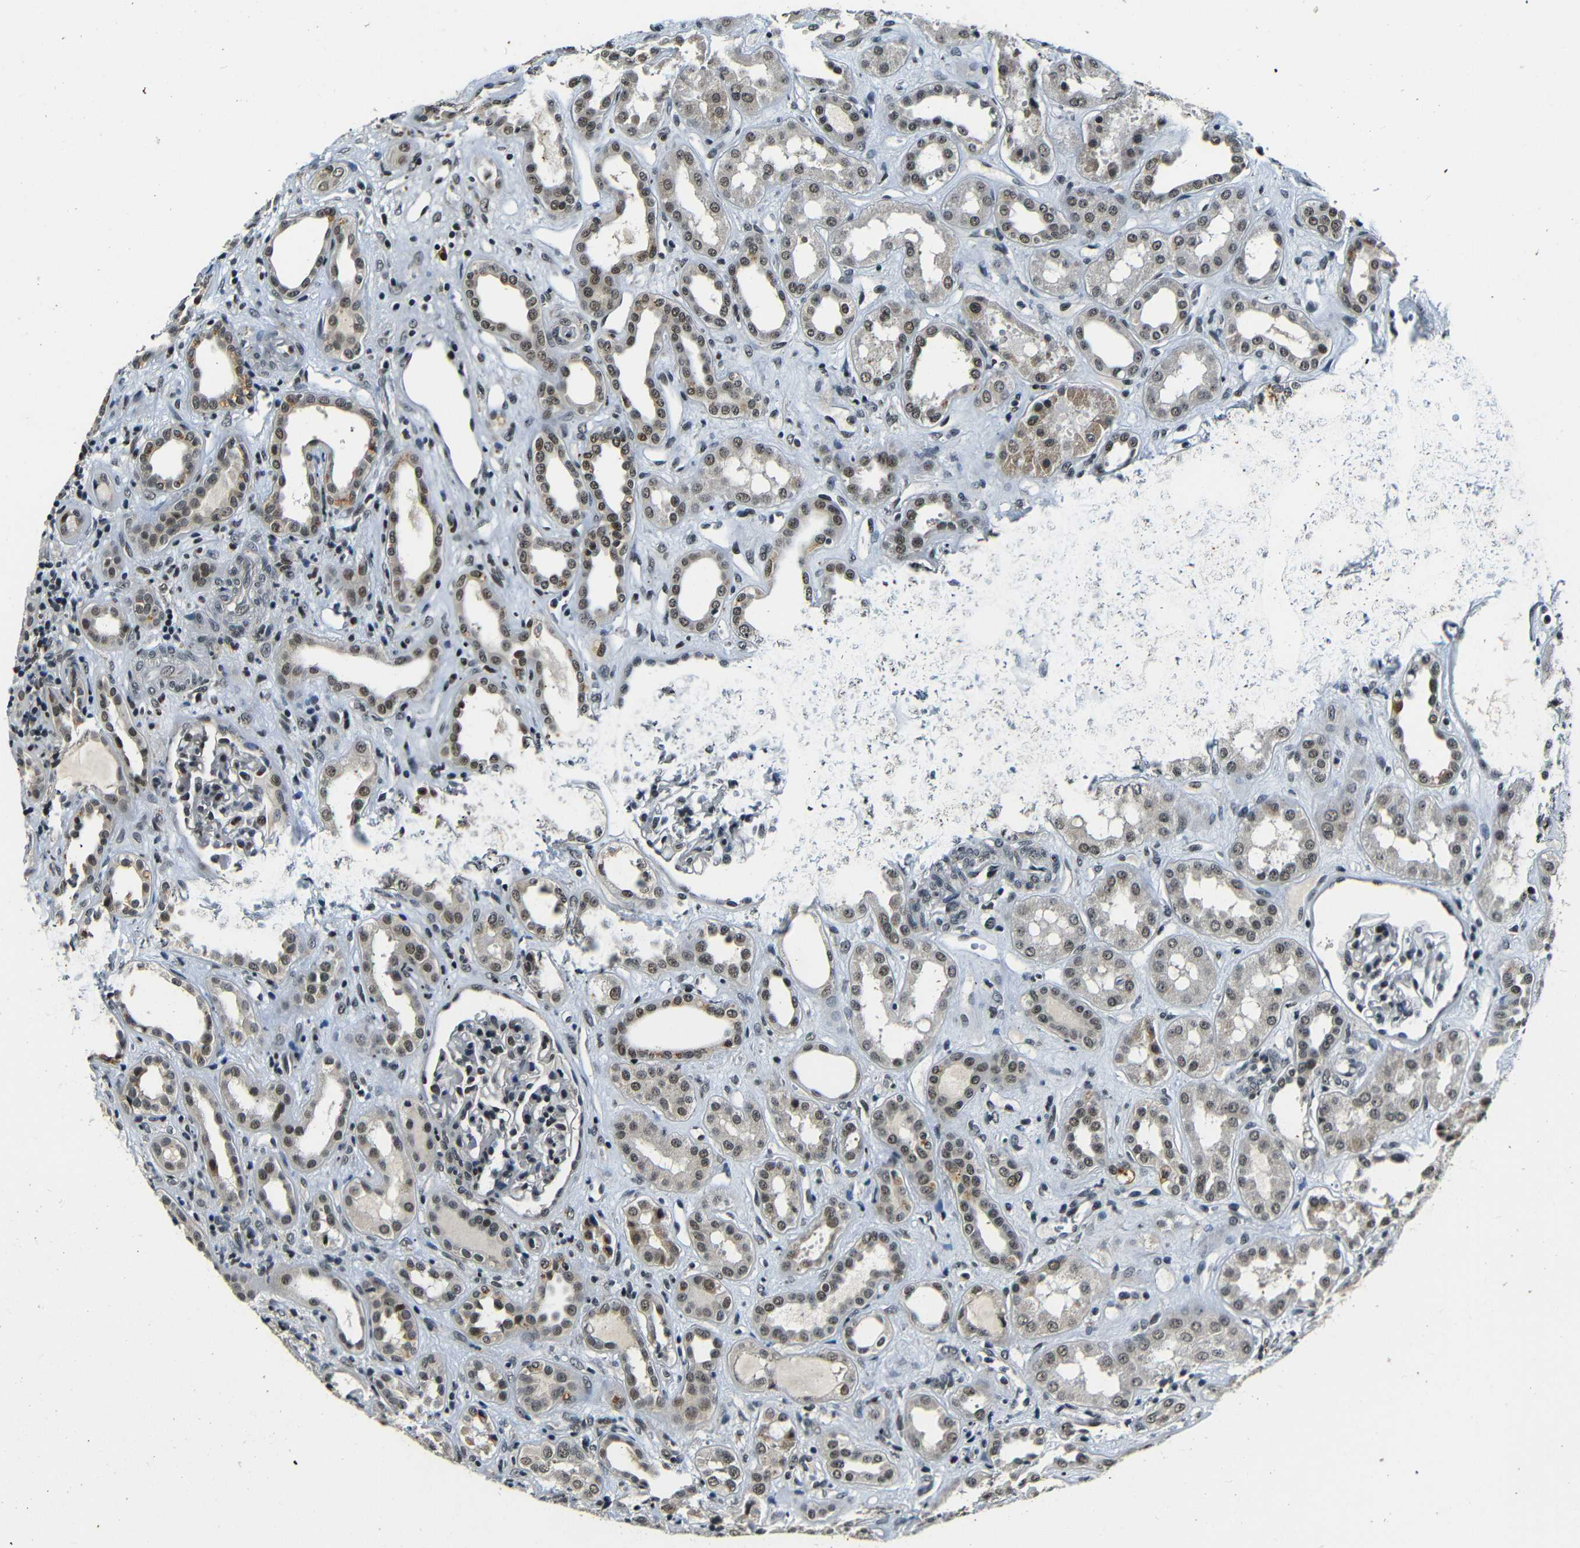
{"staining": {"intensity": "moderate", "quantity": "25%-75%", "location": "nuclear"}, "tissue": "kidney", "cell_type": "Cells in glomeruli", "image_type": "normal", "snomed": [{"axis": "morphology", "description": "Normal tissue, NOS"}, {"axis": "topography", "description": "Kidney"}], "caption": "Moderate nuclear positivity is identified in approximately 25%-75% of cells in glomeruli in unremarkable kidney.", "gene": "FOXD4L1", "patient": {"sex": "male", "age": 59}}